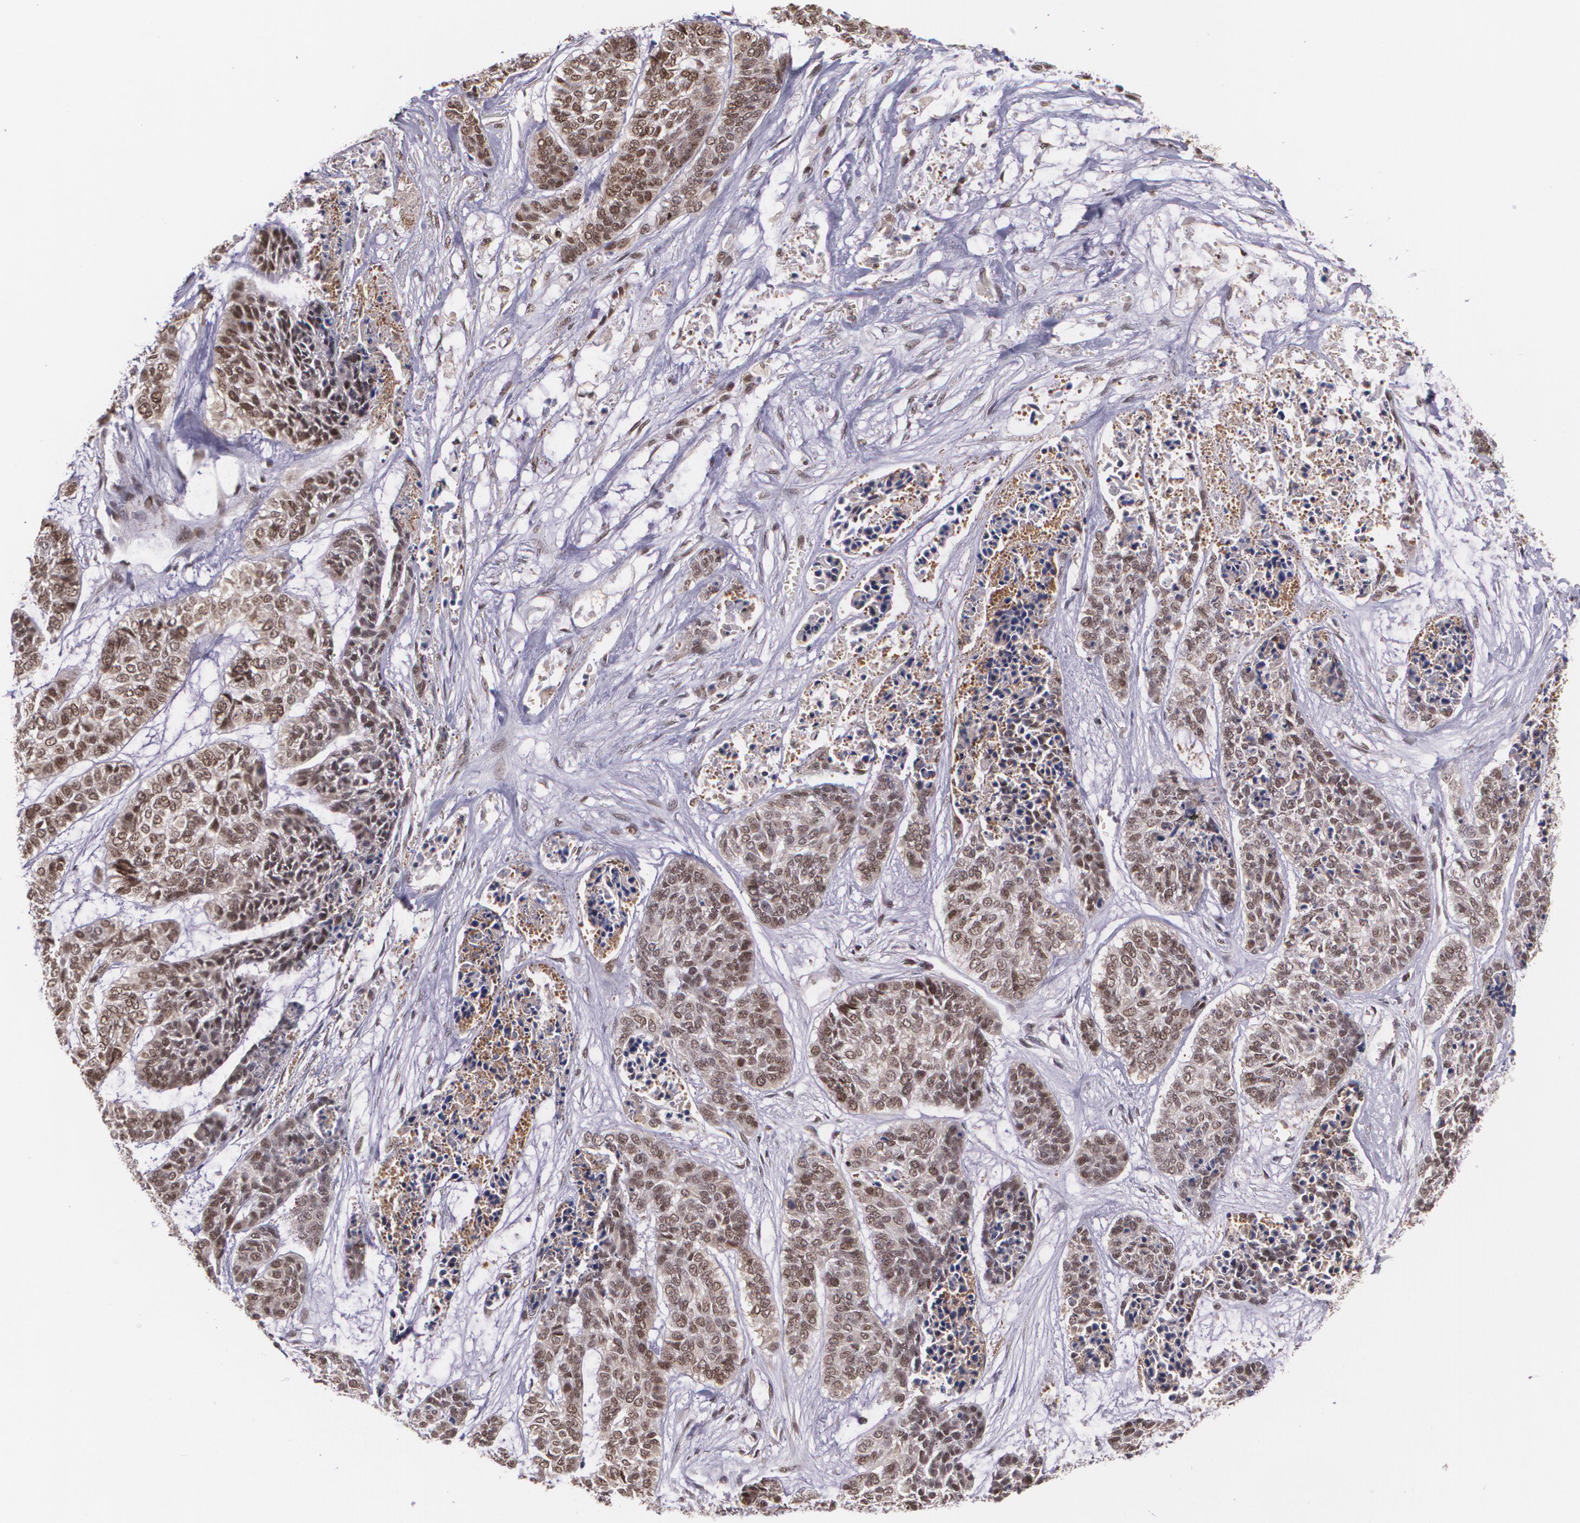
{"staining": {"intensity": "moderate", "quantity": "25%-75%", "location": "cytoplasmic/membranous,nuclear"}, "tissue": "skin cancer", "cell_type": "Tumor cells", "image_type": "cancer", "snomed": [{"axis": "morphology", "description": "Basal cell carcinoma"}, {"axis": "topography", "description": "Skin"}], "caption": "A brown stain highlights moderate cytoplasmic/membranous and nuclear positivity of a protein in human skin cancer tumor cells. (DAB (3,3'-diaminobenzidine) IHC, brown staining for protein, blue staining for nuclei).", "gene": "CUL2", "patient": {"sex": "female", "age": 64}}